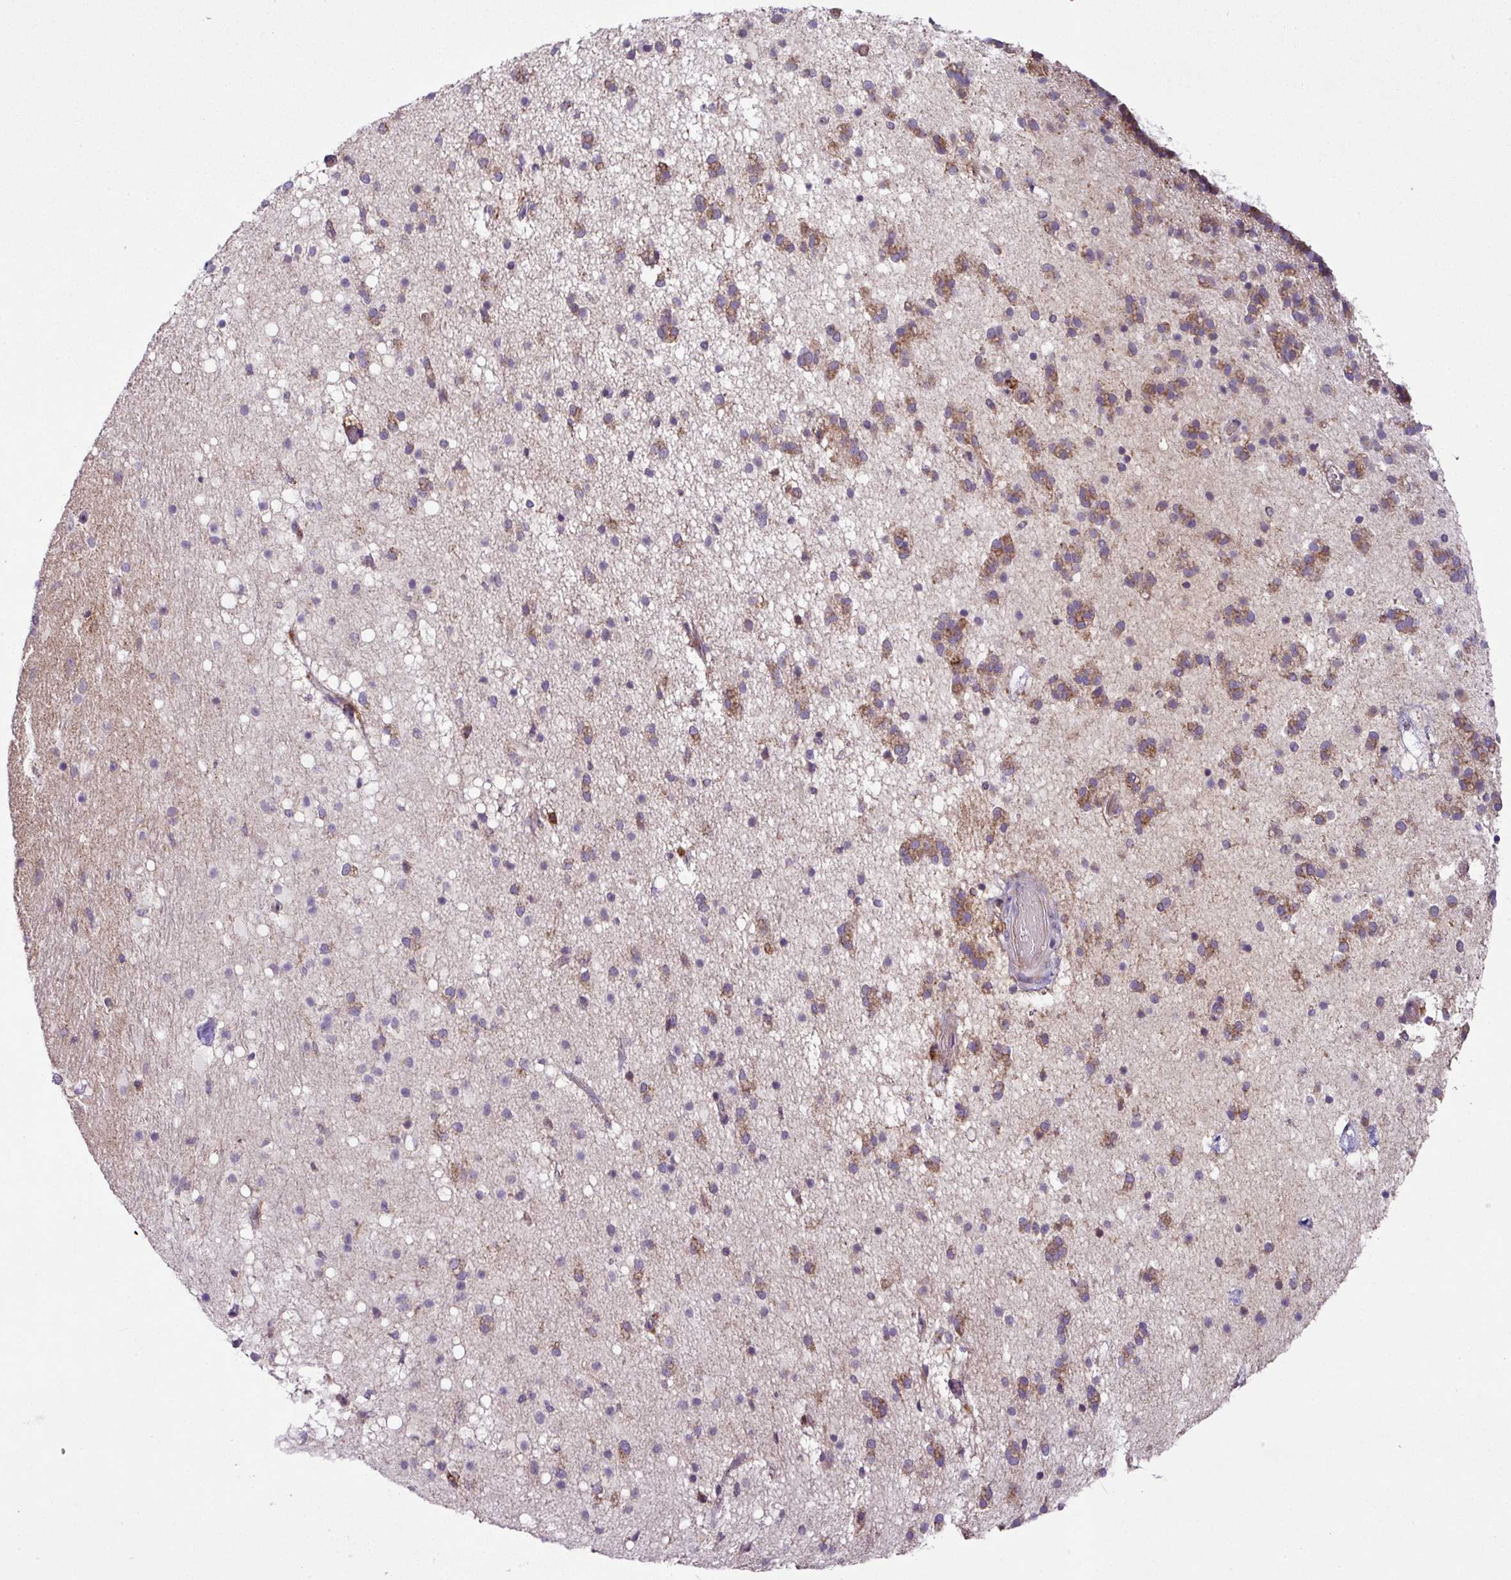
{"staining": {"intensity": "moderate", "quantity": ">75%", "location": "cytoplasmic/membranous"}, "tissue": "caudate", "cell_type": "Glial cells", "image_type": "normal", "snomed": [{"axis": "morphology", "description": "Normal tissue, NOS"}, {"axis": "topography", "description": "Lateral ventricle wall"}], "caption": "Moderate cytoplasmic/membranous positivity is present in about >75% of glial cells in unremarkable caudate. Using DAB (brown) and hematoxylin (blue) stains, captured at high magnification using brightfield microscopy.", "gene": "ZNF513", "patient": {"sex": "male", "age": 37}}